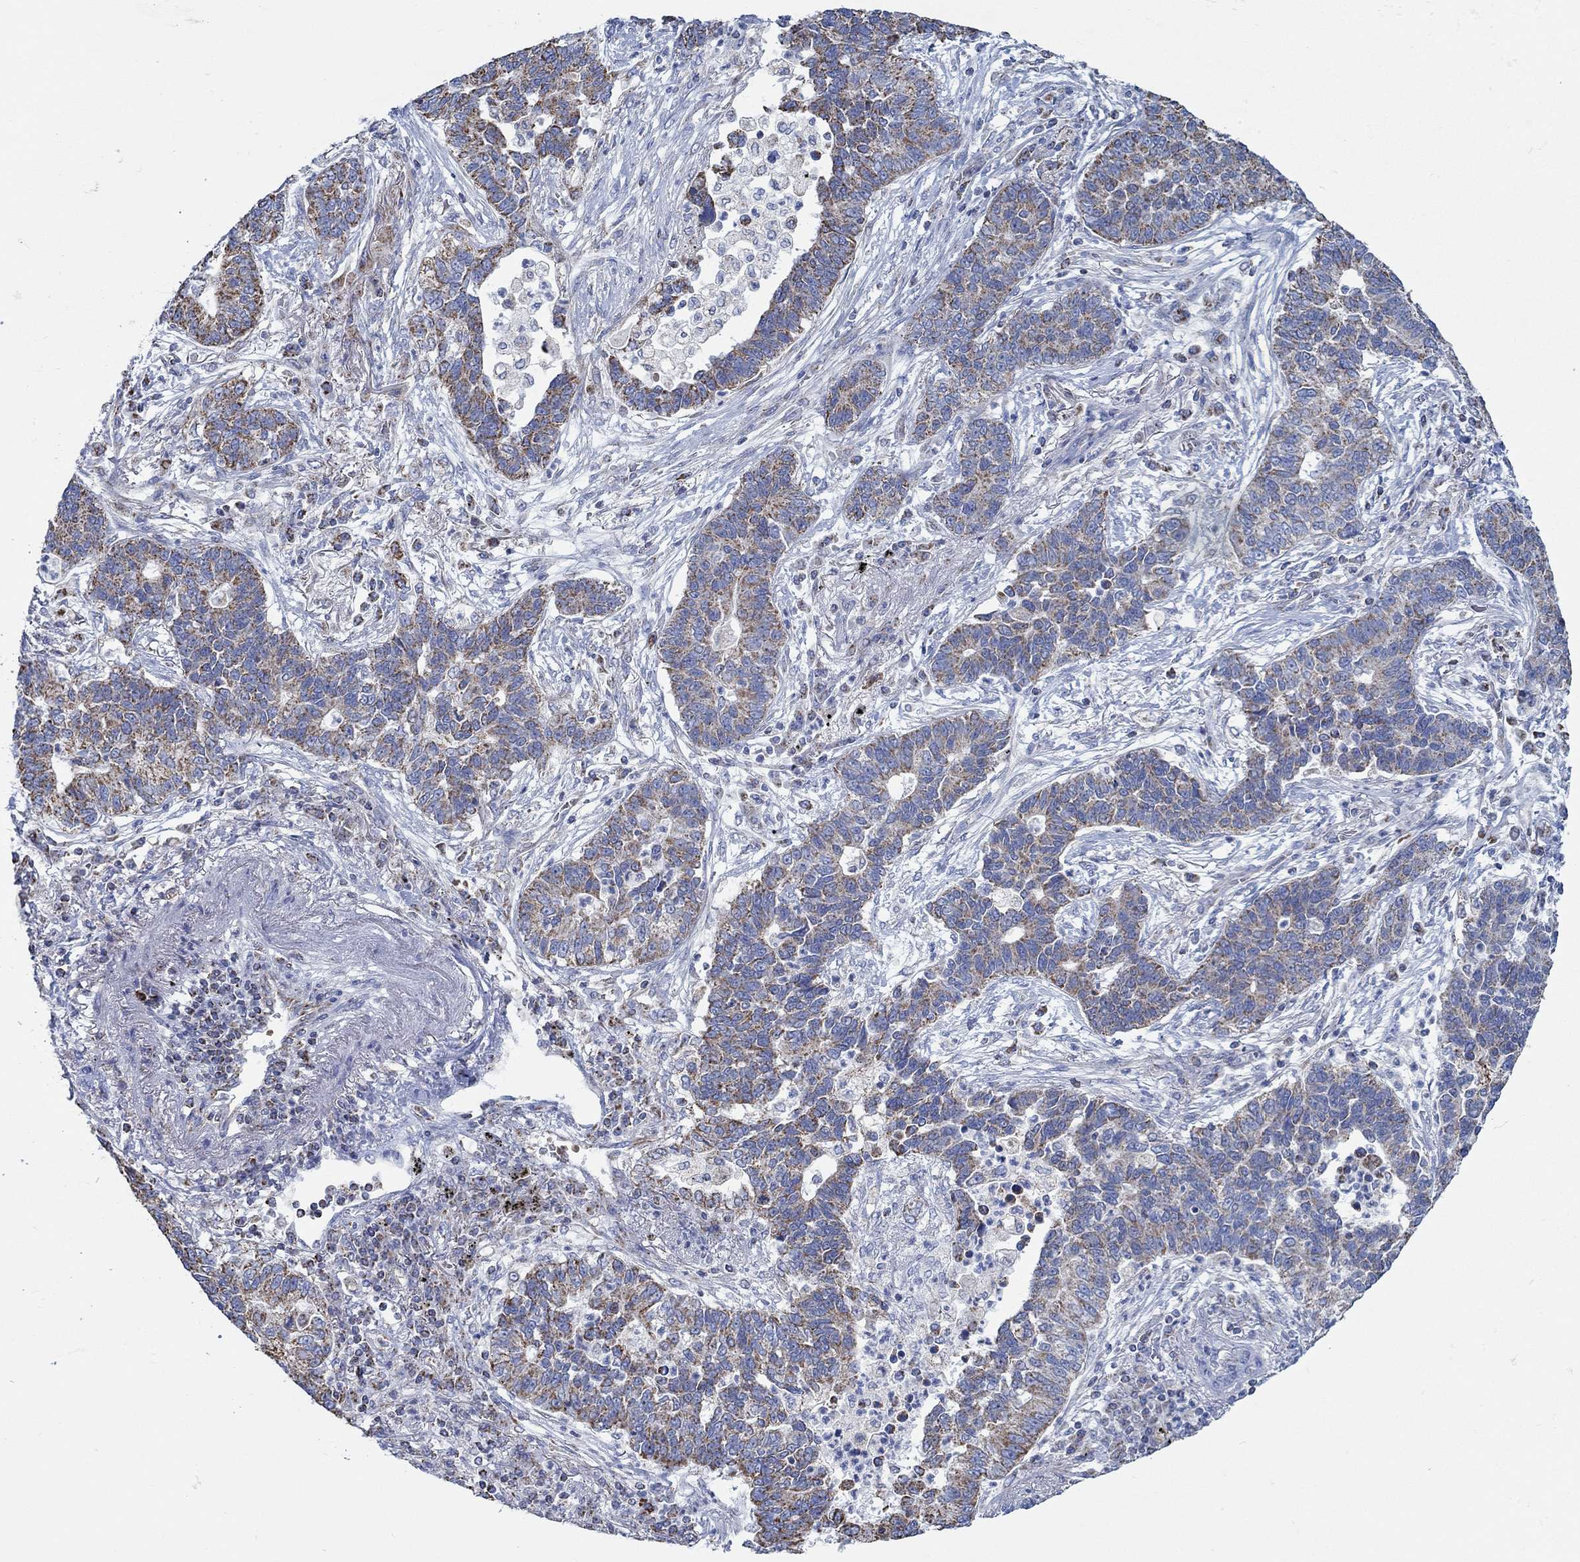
{"staining": {"intensity": "moderate", "quantity": "25%-75%", "location": "cytoplasmic/membranous"}, "tissue": "lung cancer", "cell_type": "Tumor cells", "image_type": "cancer", "snomed": [{"axis": "morphology", "description": "Adenocarcinoma, NOS"}, {"axis": "topography", "description": "Lung"}], "caption": "About 25%-75% of tumor cells in human adenocarcinoma (lung) show moderate cytoplasmic/membranous protein expression as visualized by brown immunohistochemical staining.", "gene": "GLOD5", "patient": {"sex": "female", "age": 57}}